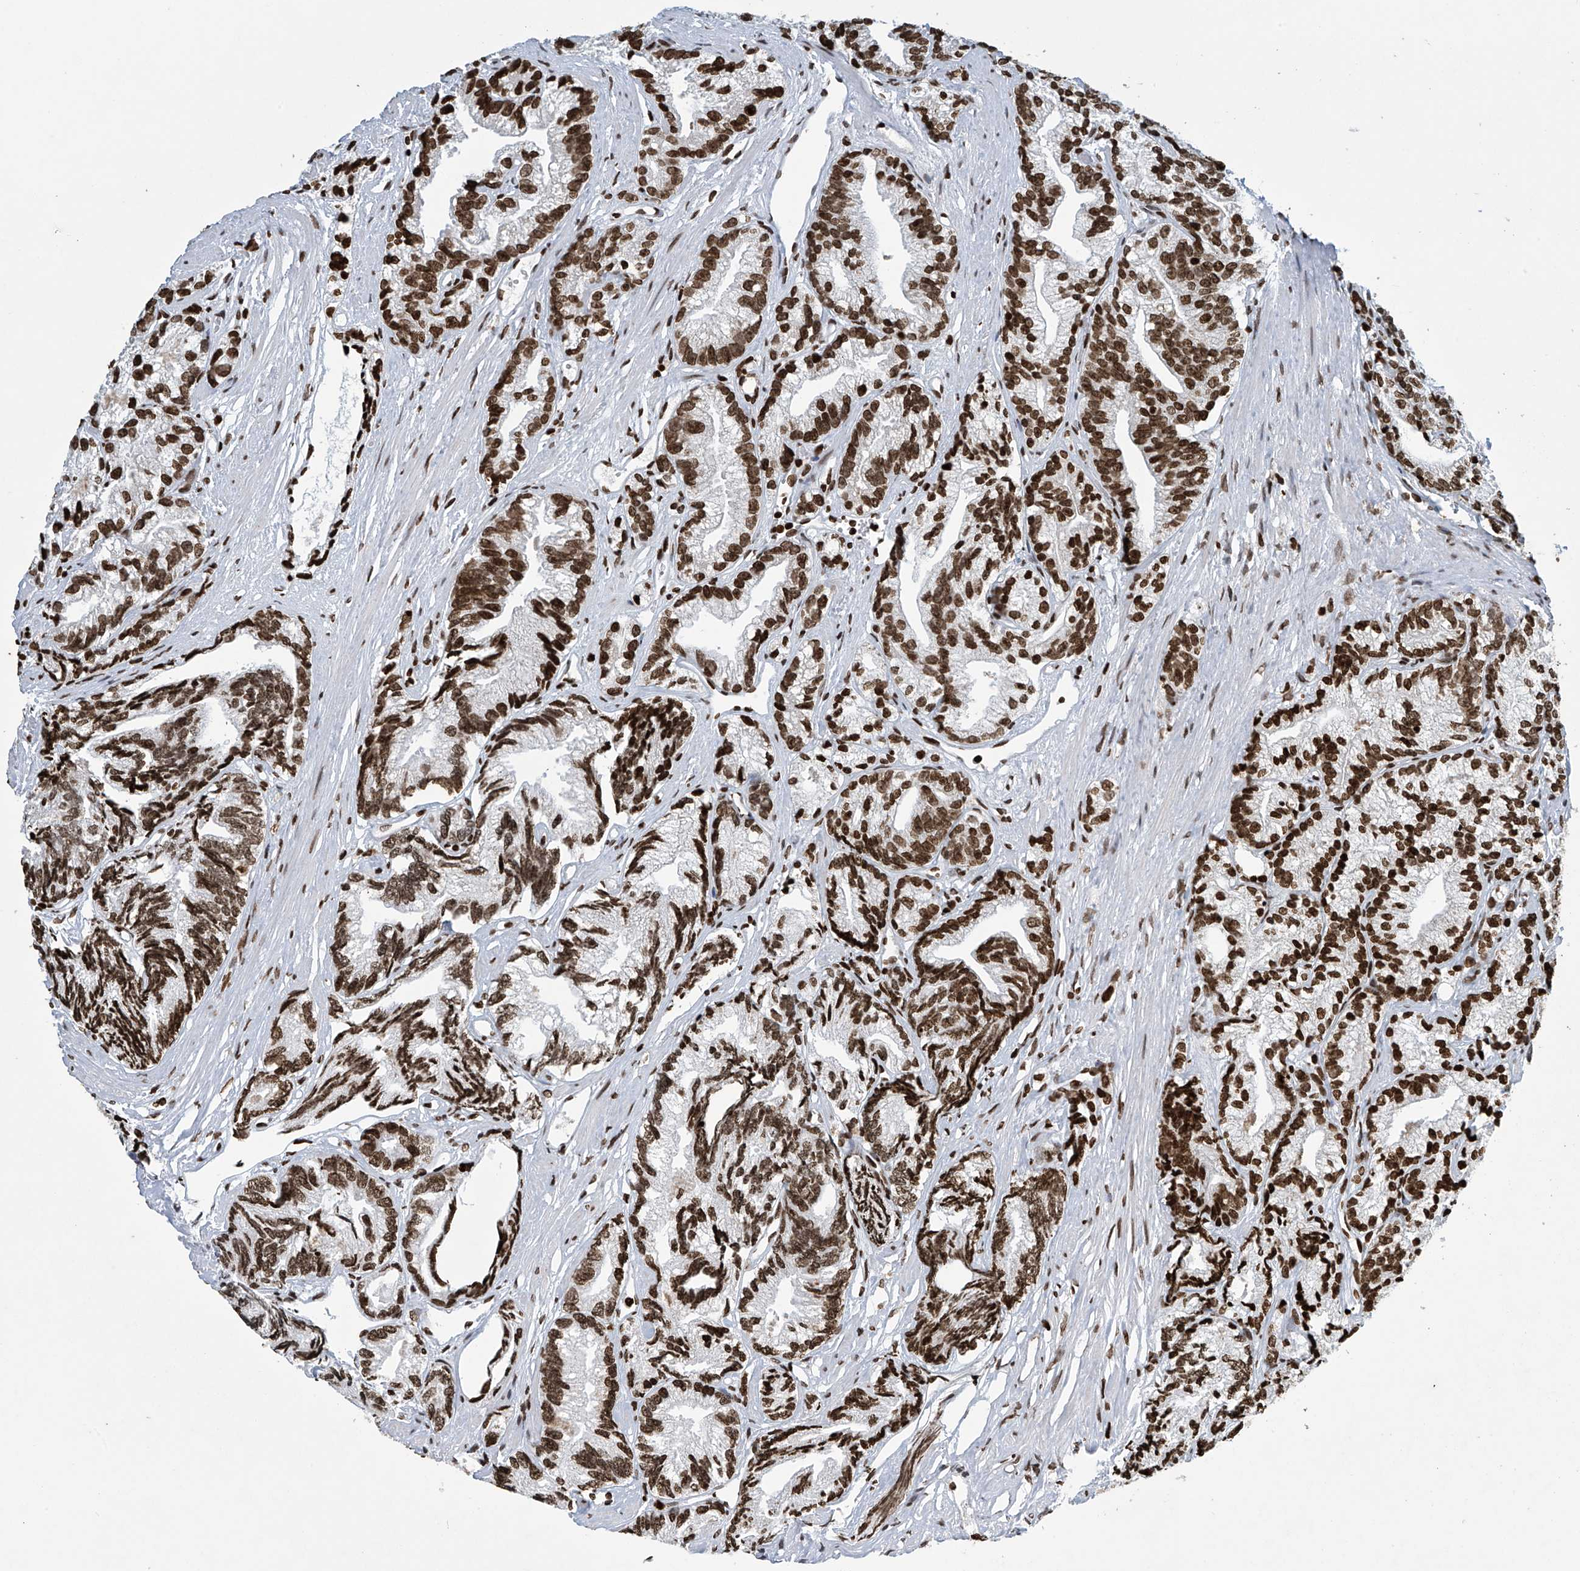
{"staining": {"intensity": "strong", "quantity": ">75%", "location": "nuclear"}, "tissue": "prostate cancer", "cell_type": "Tumor cells", "image_type": "cancer", "snomed": [{"axis": "morphology", "description": "Adenocarcinoma, Low grade"}, {"axis": "topography", "description": "Prostate"}], "caption": "Prostate cancer stained for a protein (brown) shows strong nuclear positive expression in approximately >75% of tumor cells.", "gene": "H4C16", "patient": {"sex": "male", "age": 89}}